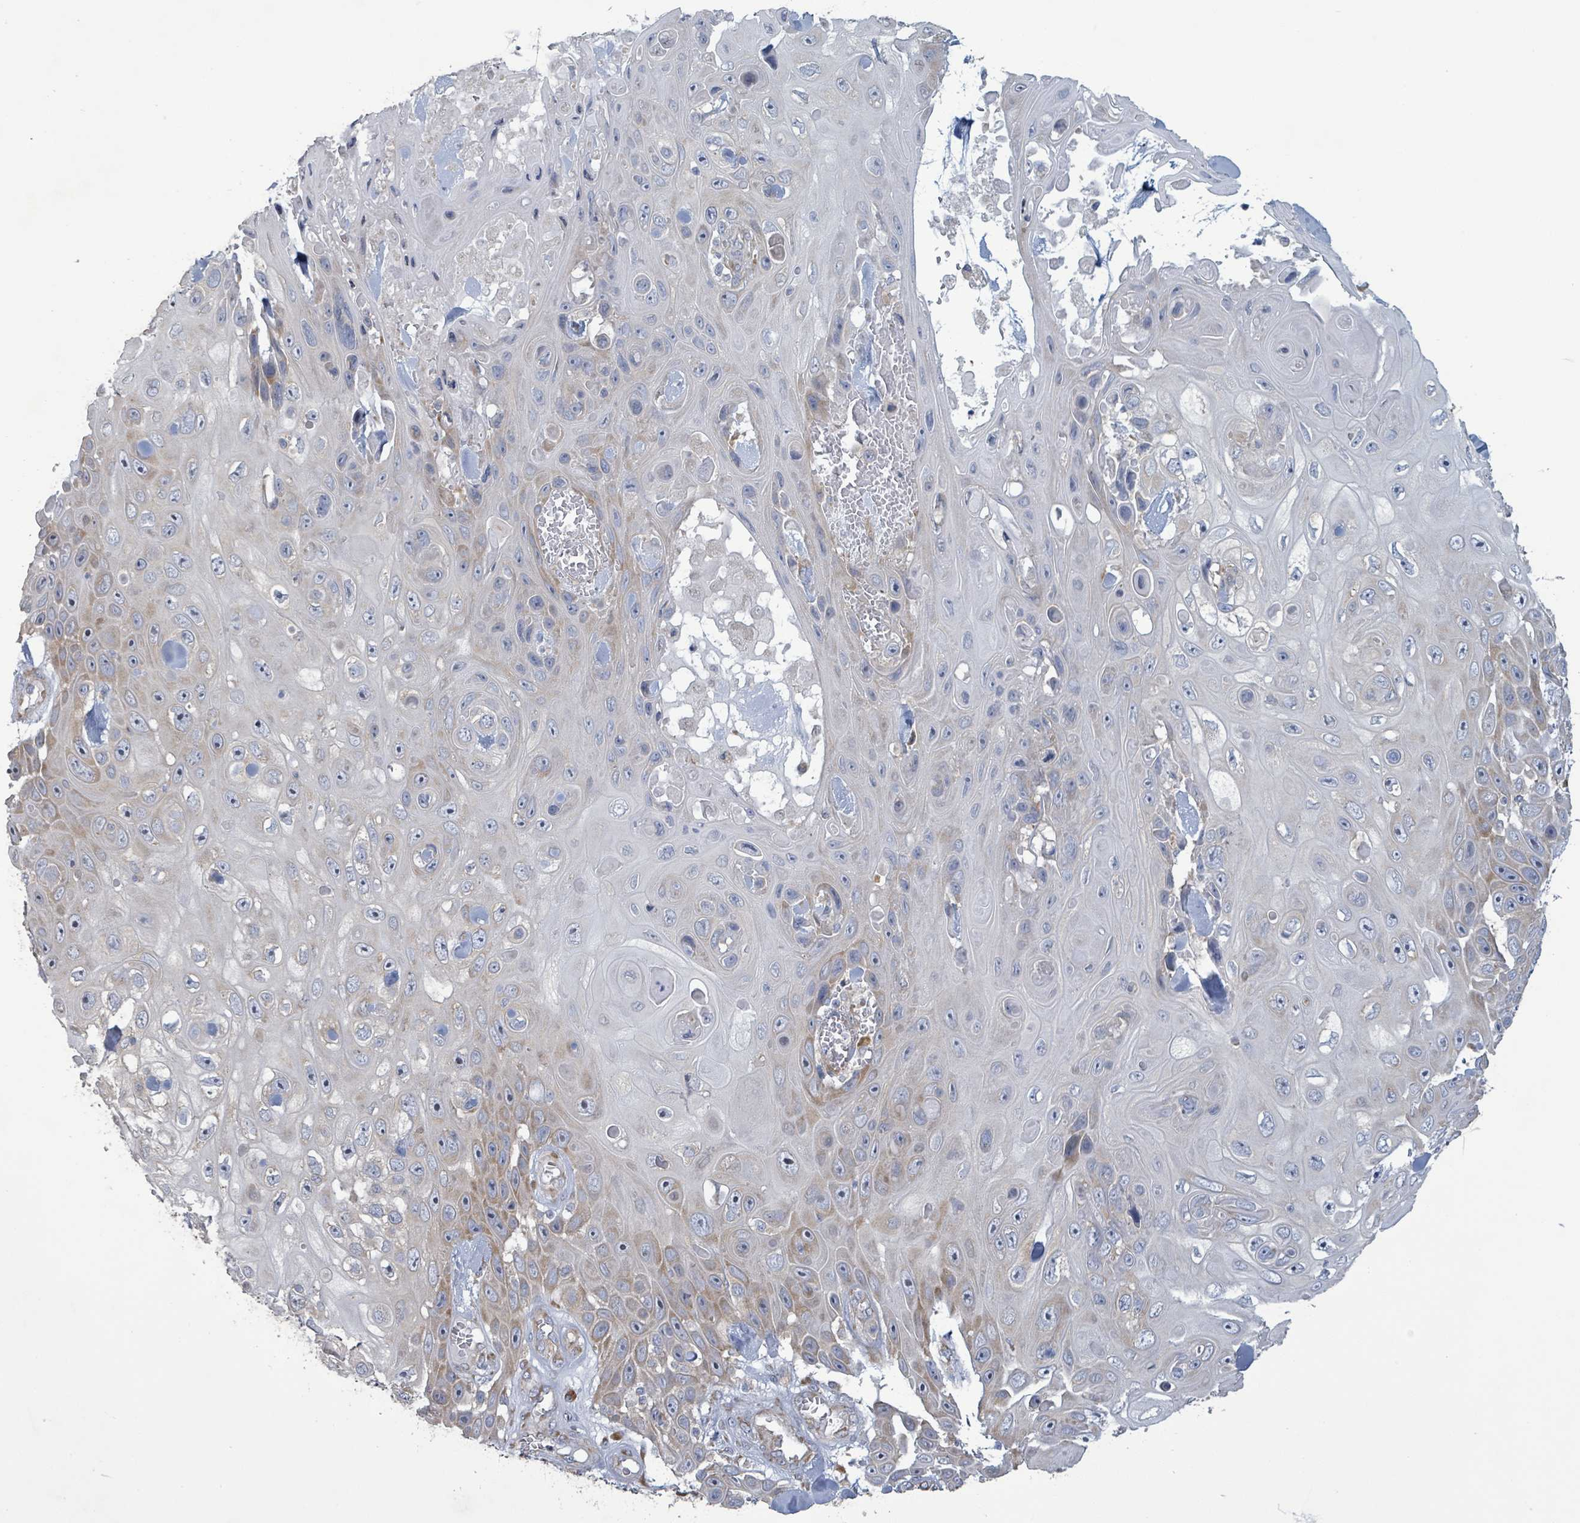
{"staining": {"intensity": "moderate", "quantity": "<25%", "location": "cytoplasmic/membranous"}, "tissue": "skin cancer", "cell_type": "Tumor cells", "image_type": "cancer", "snomed": [{"axis": "morphology", "description": "Squamous cell carcinoma, NOS"}, {"axis": "topography", "description": "Skin"}], "caption": "Immunohistochemical staining of human skin cancer exhibits low levels of moderate cytoplasmic/membranous protein expression in approximately <25% of tumor cells. (brown staining indicates protein expression, while blue staining denotes nuclei).", "gene": "RPL32", "patient": {"sex": "male", "age": 82}}